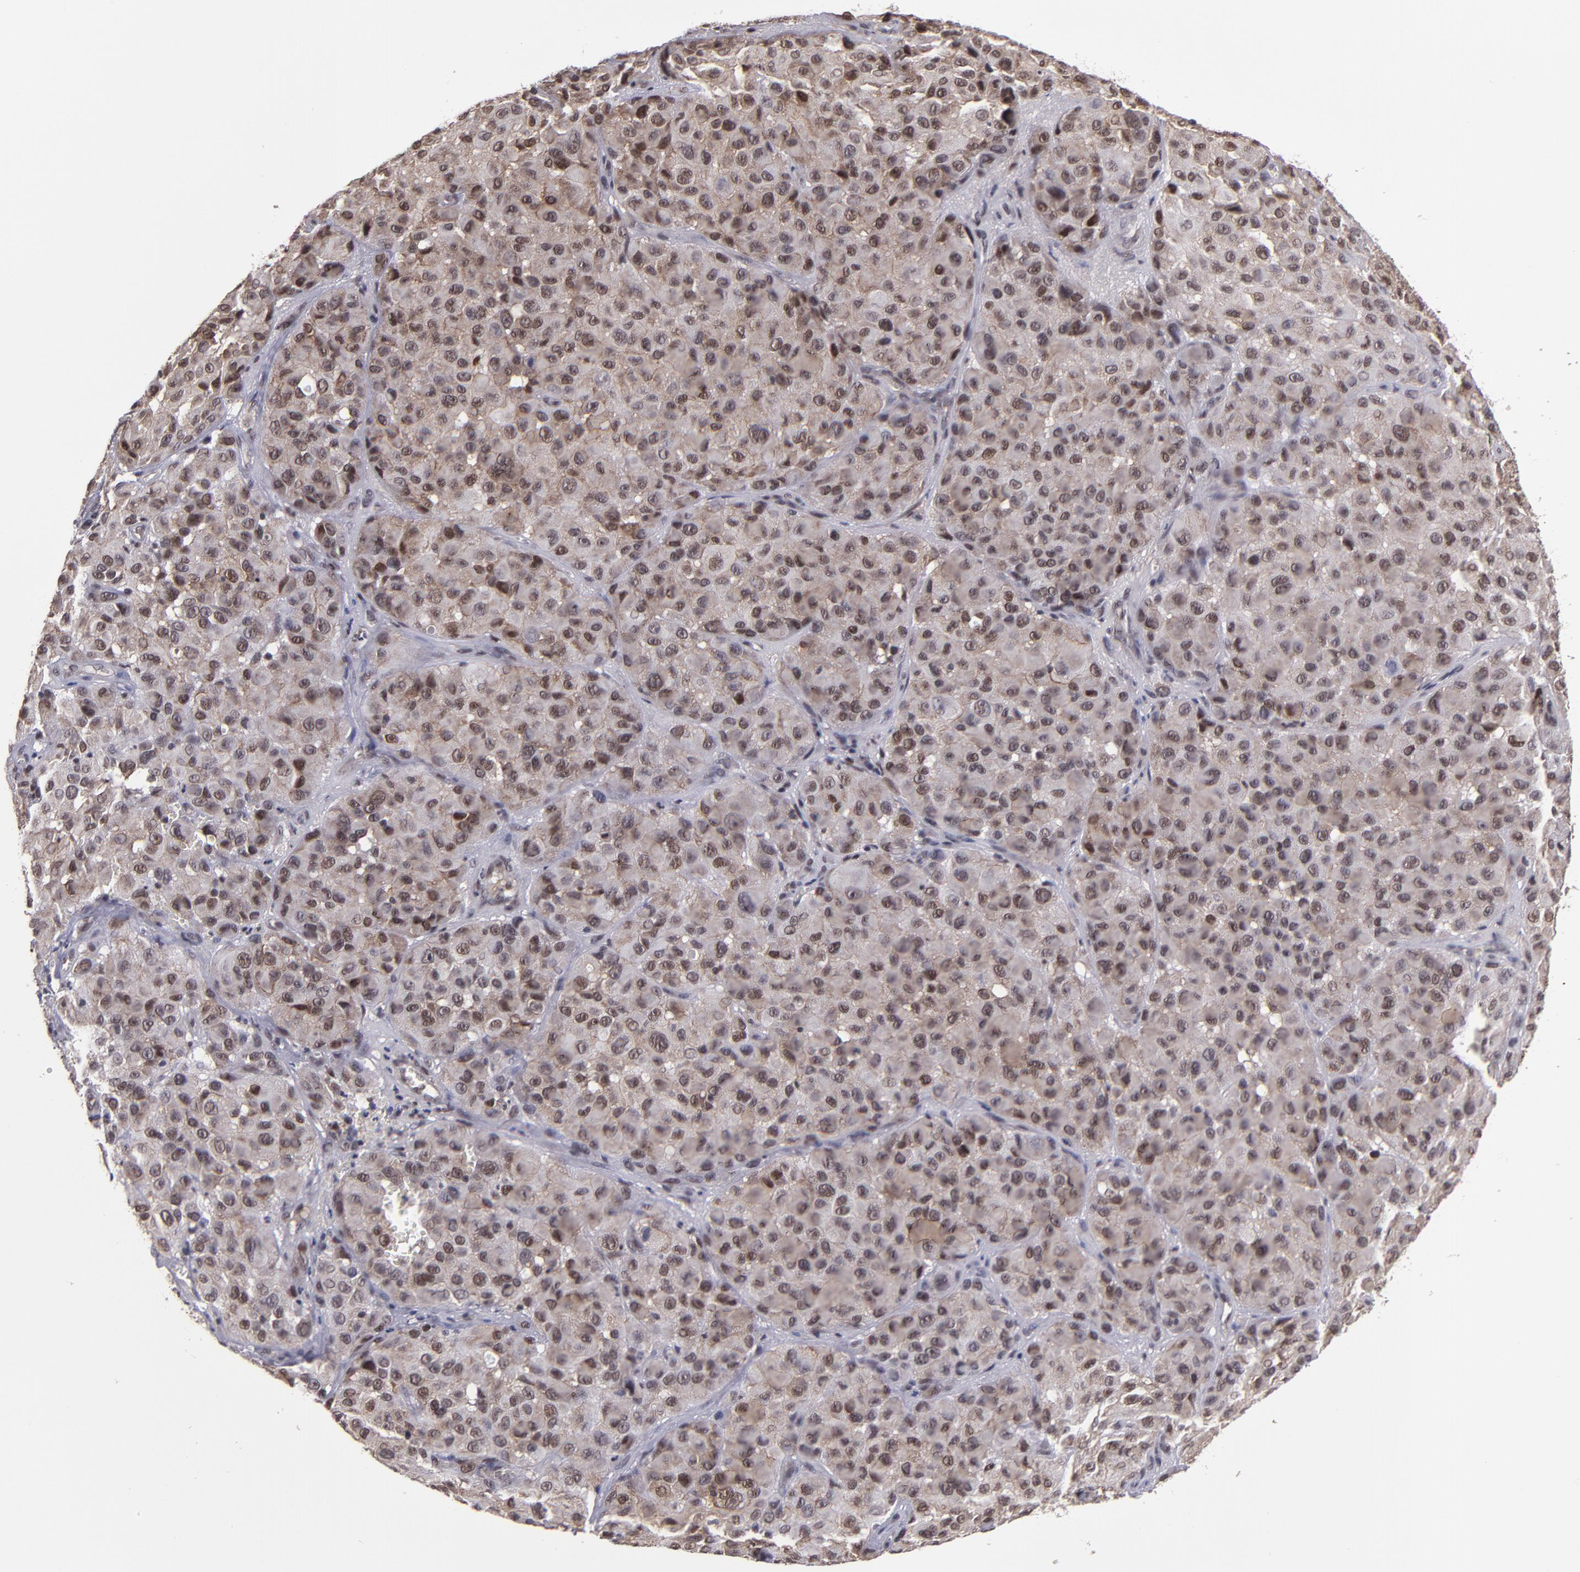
{"staining": {"intensity": "moderate", "quantity": ">75%", "location": "cytoplasmic/membranous,nuclear"}, "tissue": "melanoma", "cell_type": "Tumor cells", "image_type": "cancer", "snomed": [{"axis": "morphology", "description": "Malignant melanoma, NOS"}, {"axis": "topography", "description": "Skin"}], "caption": "Immunohistochemistry photomicrograph of neoplastic tissue: human melanoma stained using immunohistochemistry (IHC) demonstrates medium levels of moderate protein expression localized specifically in the cytoplasmic/membranous and nuclear of tumor cells, appearing as a cytoplasmic/membranous and nuclear brown color.", "gene": "EP300", "patient": {"sex": "female", "age": 21}}